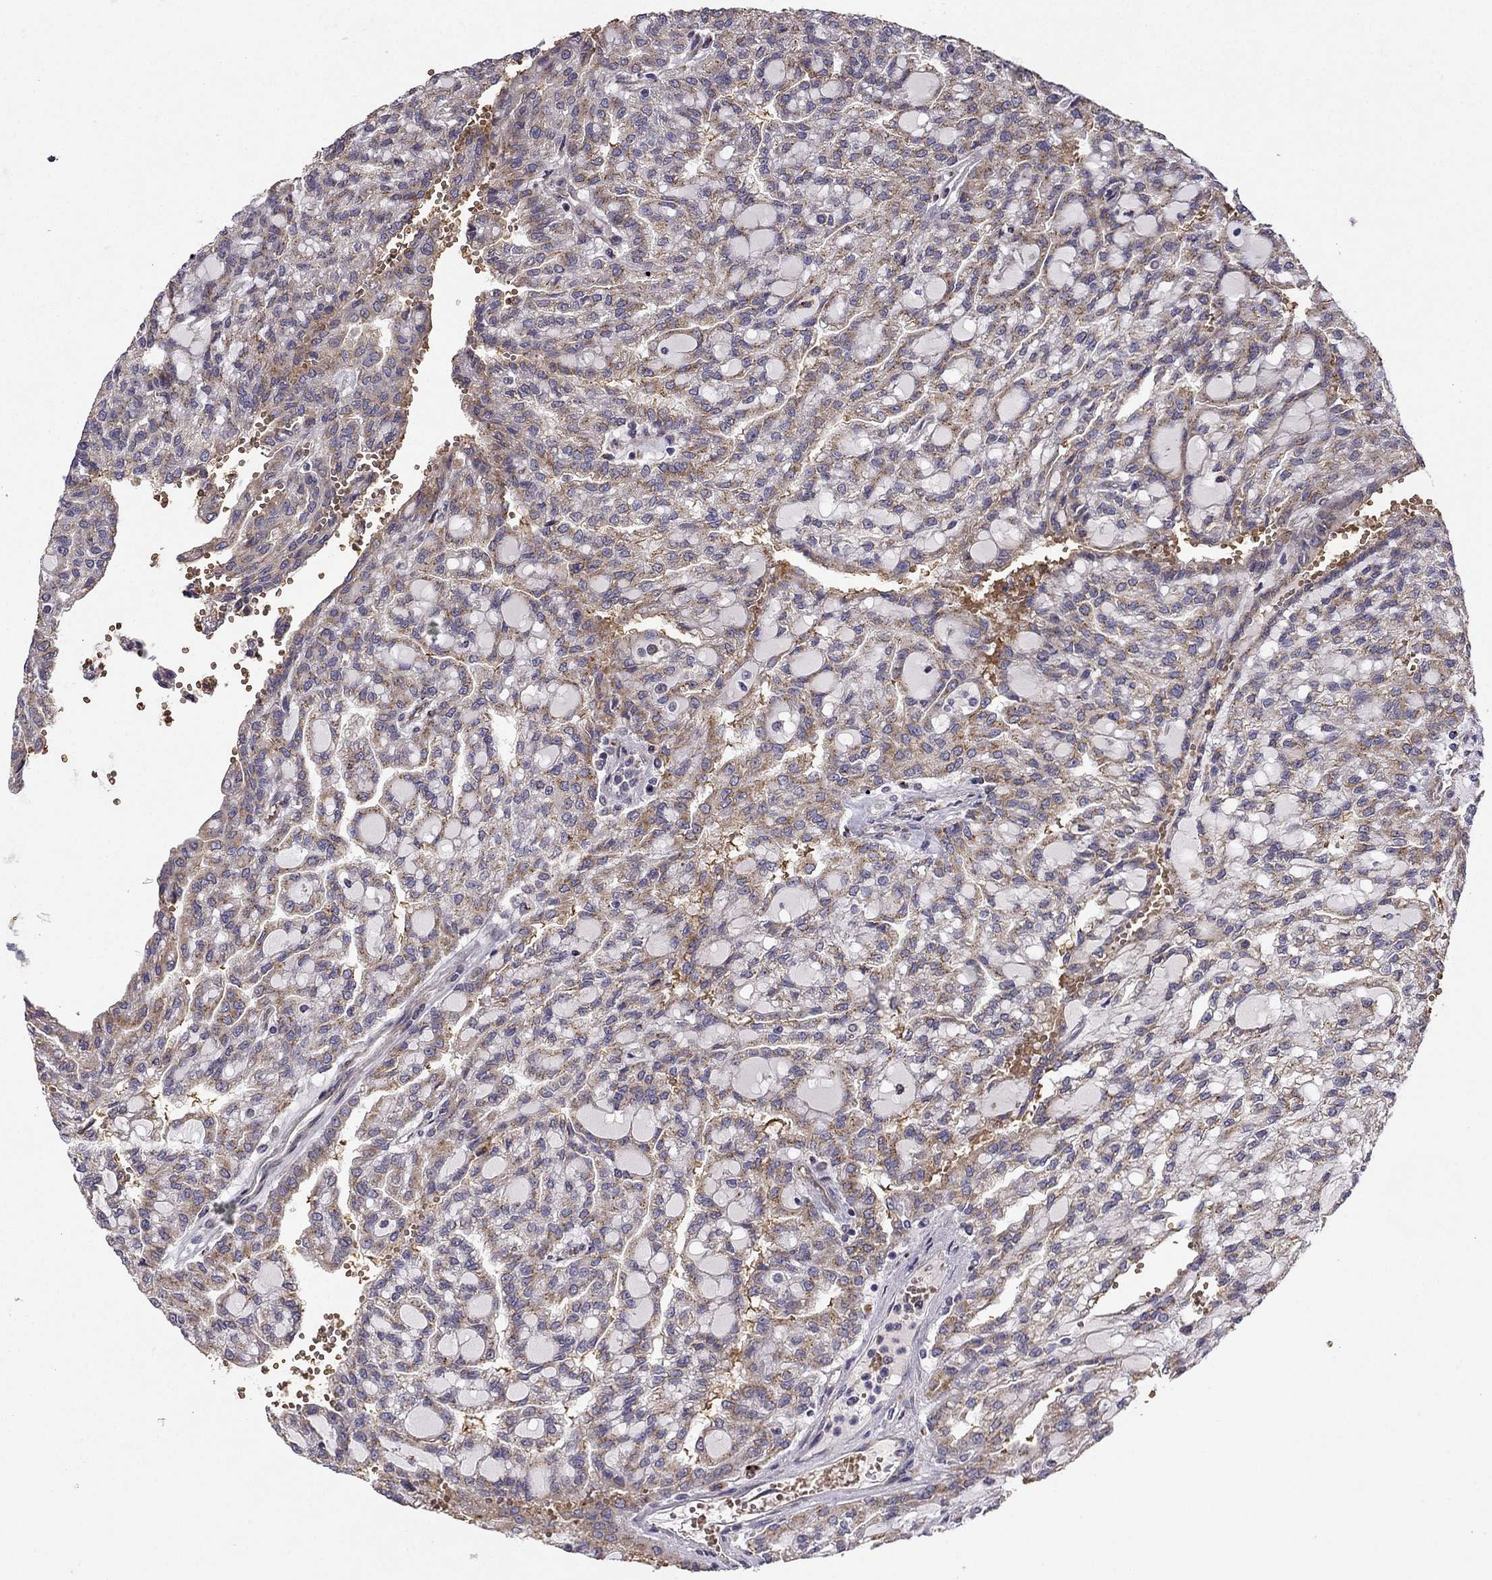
{"staining": {"intensity": "moderate", "quantity": ">75%", "location": "cytoplasmic/membranous"}, "tissue": "renal cancer", "cell_type": "Tumor cells", "image_type": "cancer", "snomed": [{"axis": "morphology", "description": "Adenocarcinoma, NOS"}, {"axis": "topography", "description": "Kidney"}], "caption": "Protein staining demonstrates moderate cytoplasmic/membranous expression in approximately >75% of tumor cells in renal cancer (adenocarcinoma). (DAB (3,3'-diaminobenzidine) IHC with brightfield microscopy, high magnification).", "gene": "B4GALT7", "patient": {"sex": "male", "age": 63}}